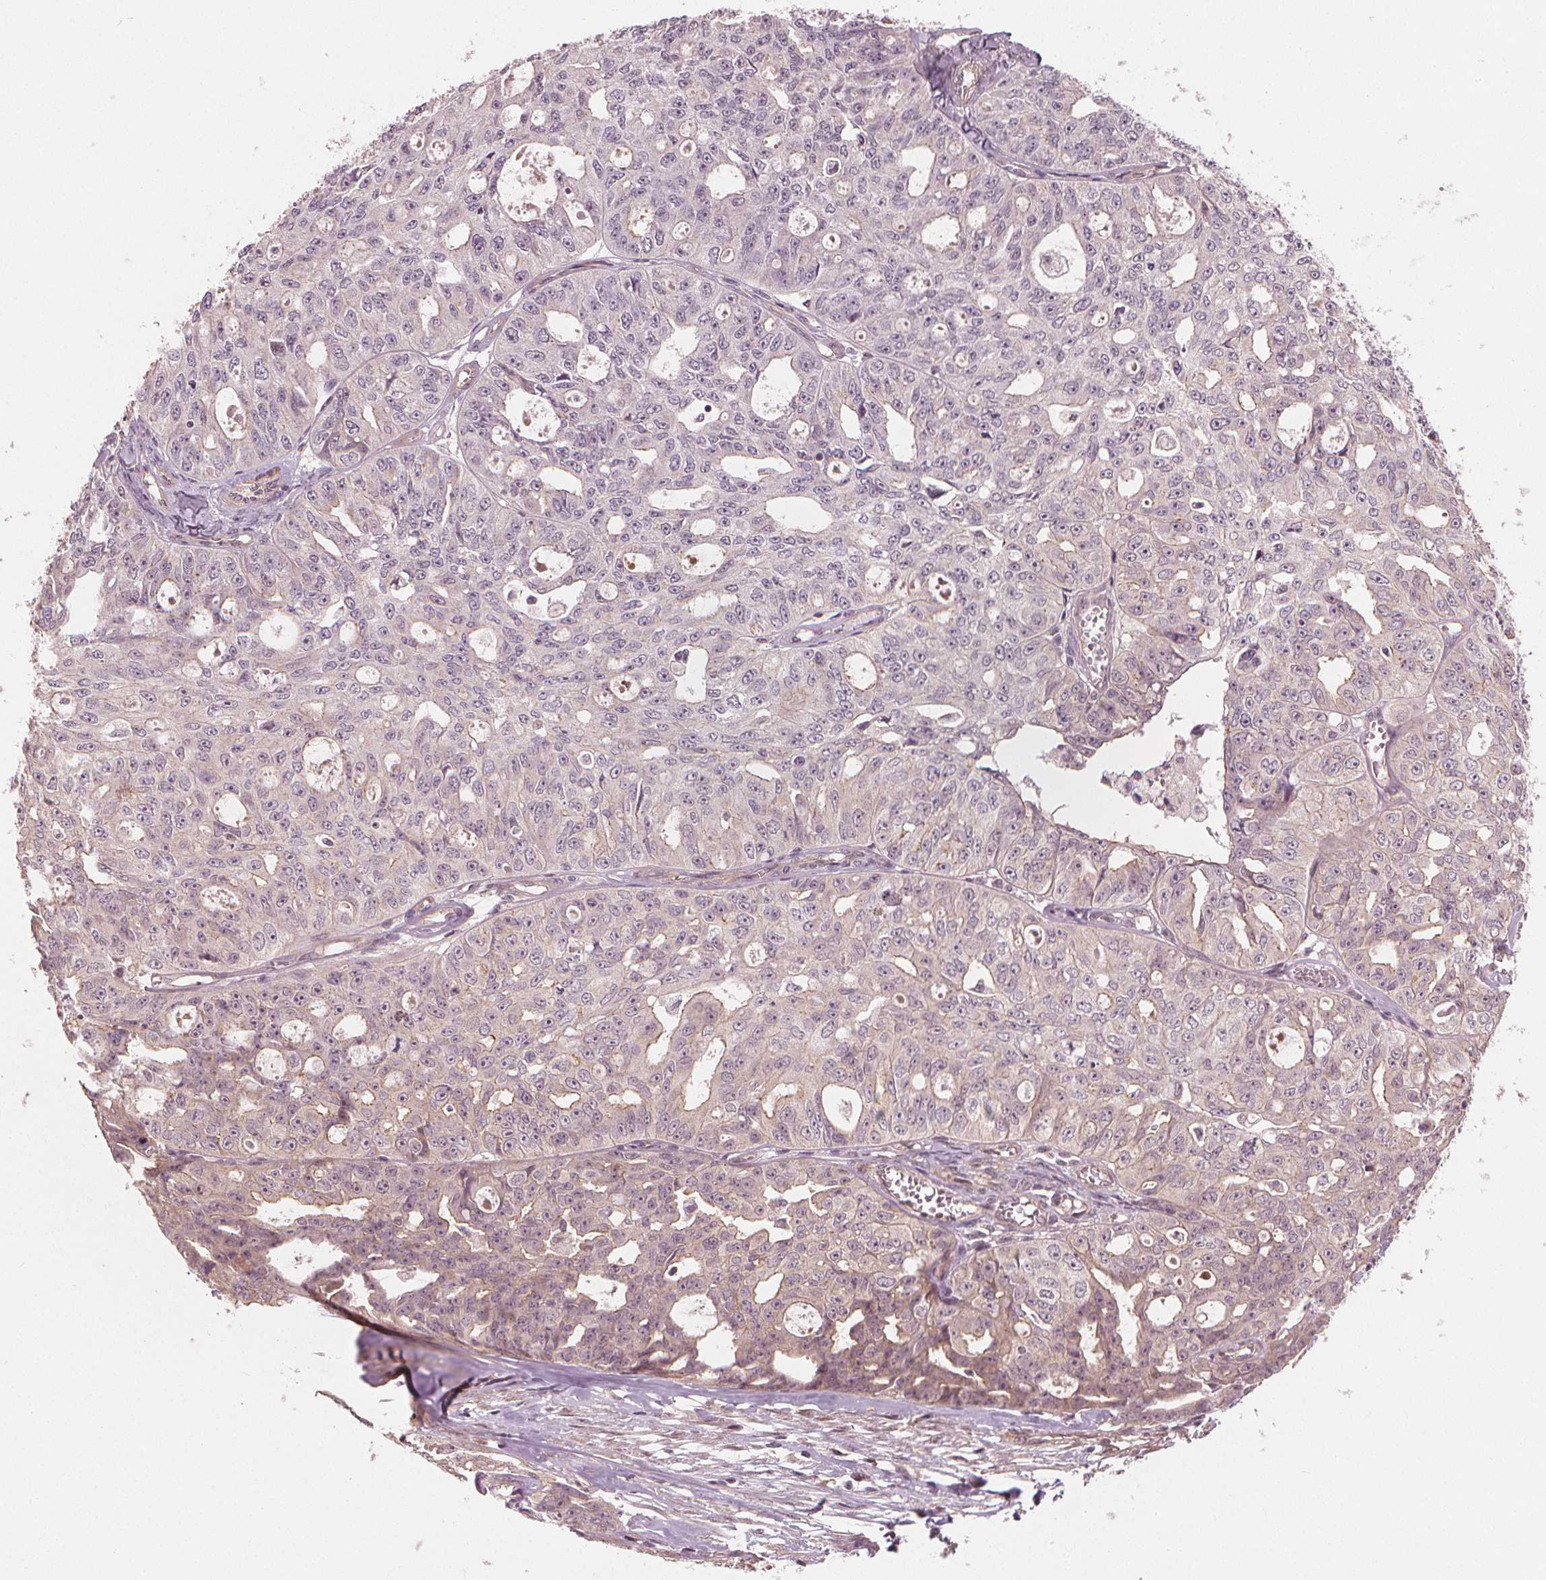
{"staining": {"intensity": "negative", "quantity": "none", "location": "none"}, "tissue": "ovarian cancer", "cell_type": "Tumor cells", "image_type": "cancer", "snomed": [{"axis": "morphology", "description": "Carcinoma, endometroid"}, {"axis": "topography", "description": "Ovary"}], "caption": "Tumor cells are negative for protein expression in human endometroid carcinoma (ovarian).", "gene": "CLBA1", "patient": {"sex": "female", "age": 65}}